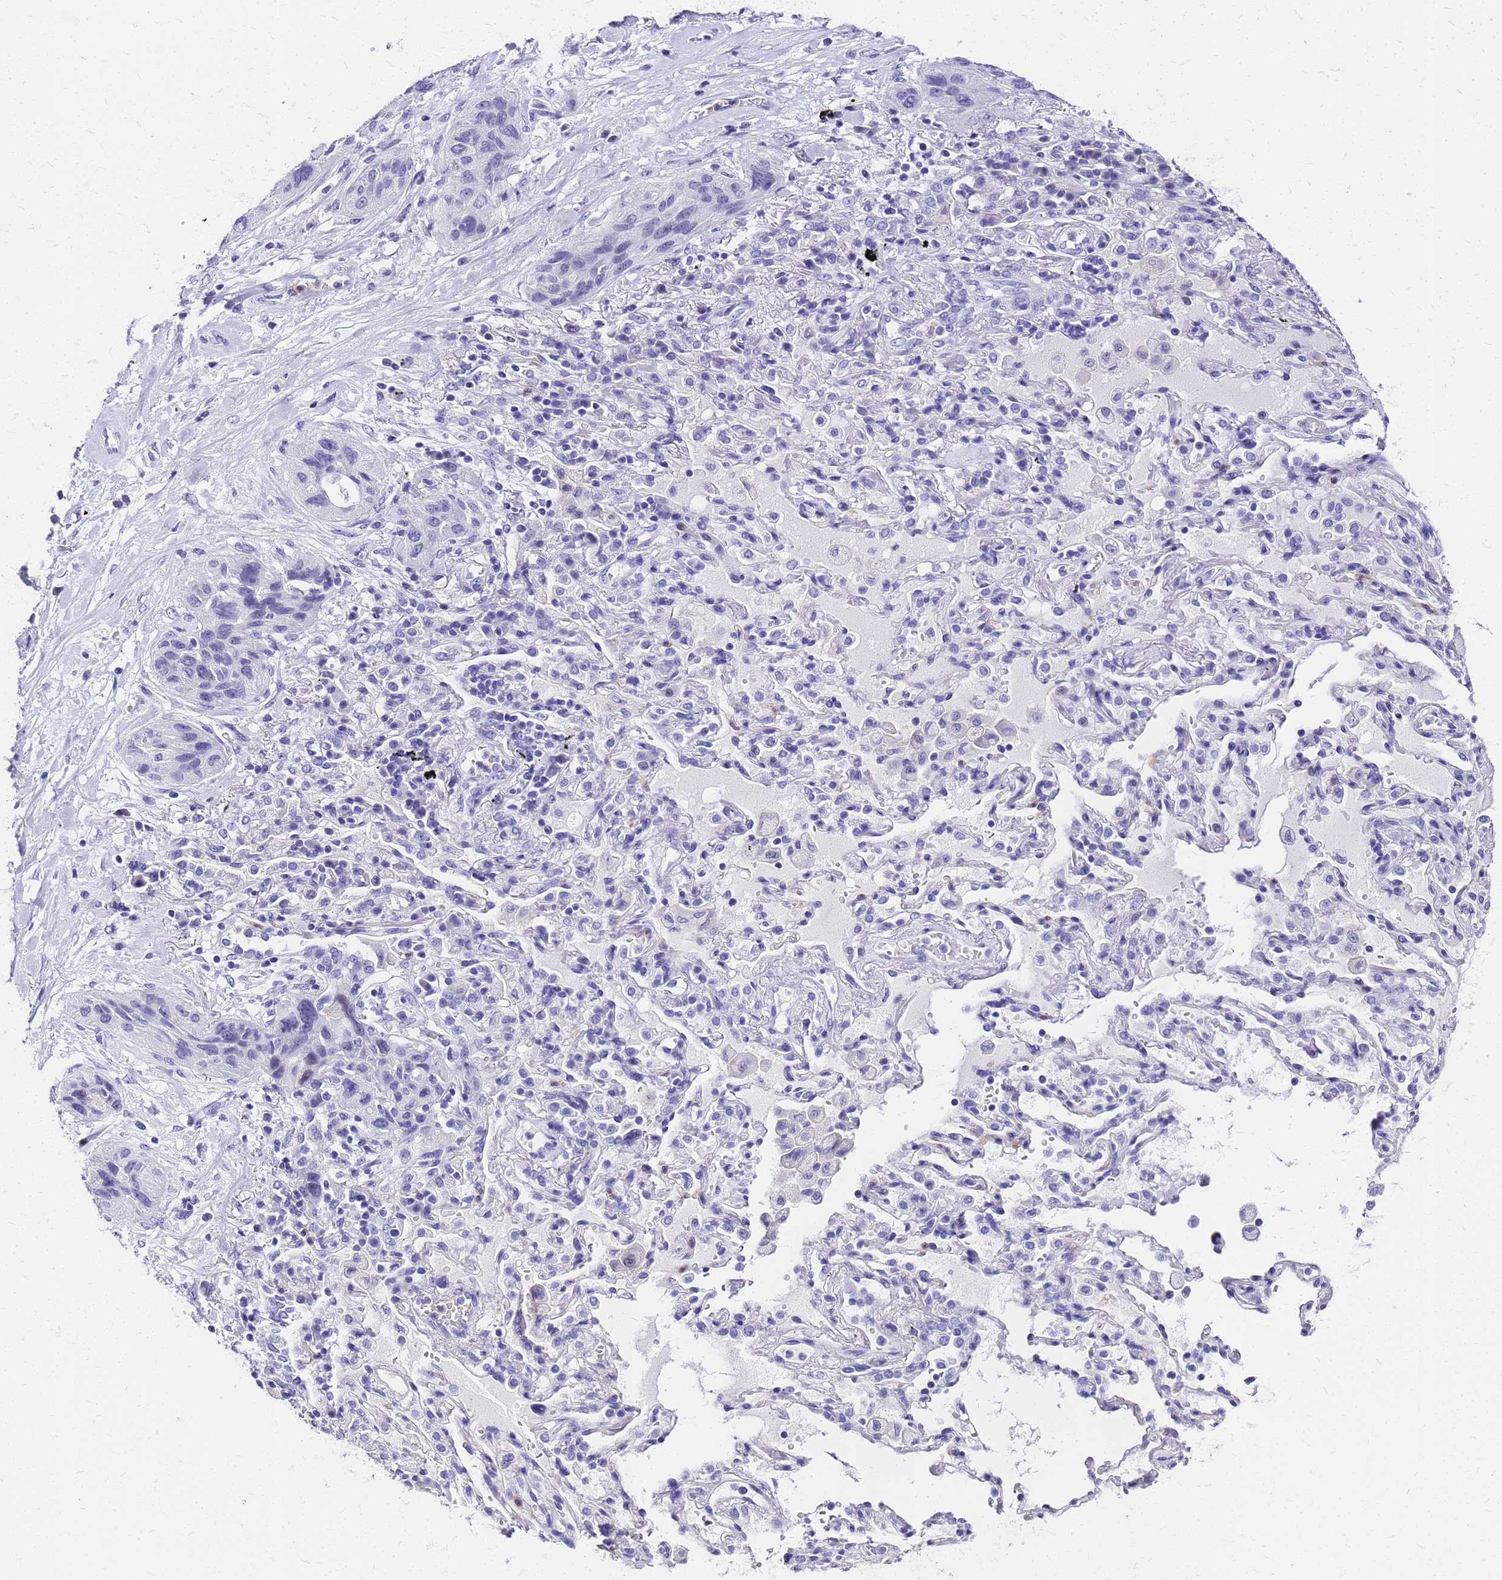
{"staining": {"intensity": "negative", "quantity": "none", "location": "none"}, "tissue": "lung cancer", "cell_type": "Tumor cells", "image_type": "cancer", "snomed": [{"axis": "morphology", "description": "Squamous cell carcinoma, NOS"}, {"axis": "topography", "description": "Lung"}], "caption": "An image of lung squamous cell carcinoma stained for a protein reveals no brown staining in tumor cells.", "gene": "SMIM21", "patient": {"sex": "female", "age": 70}}